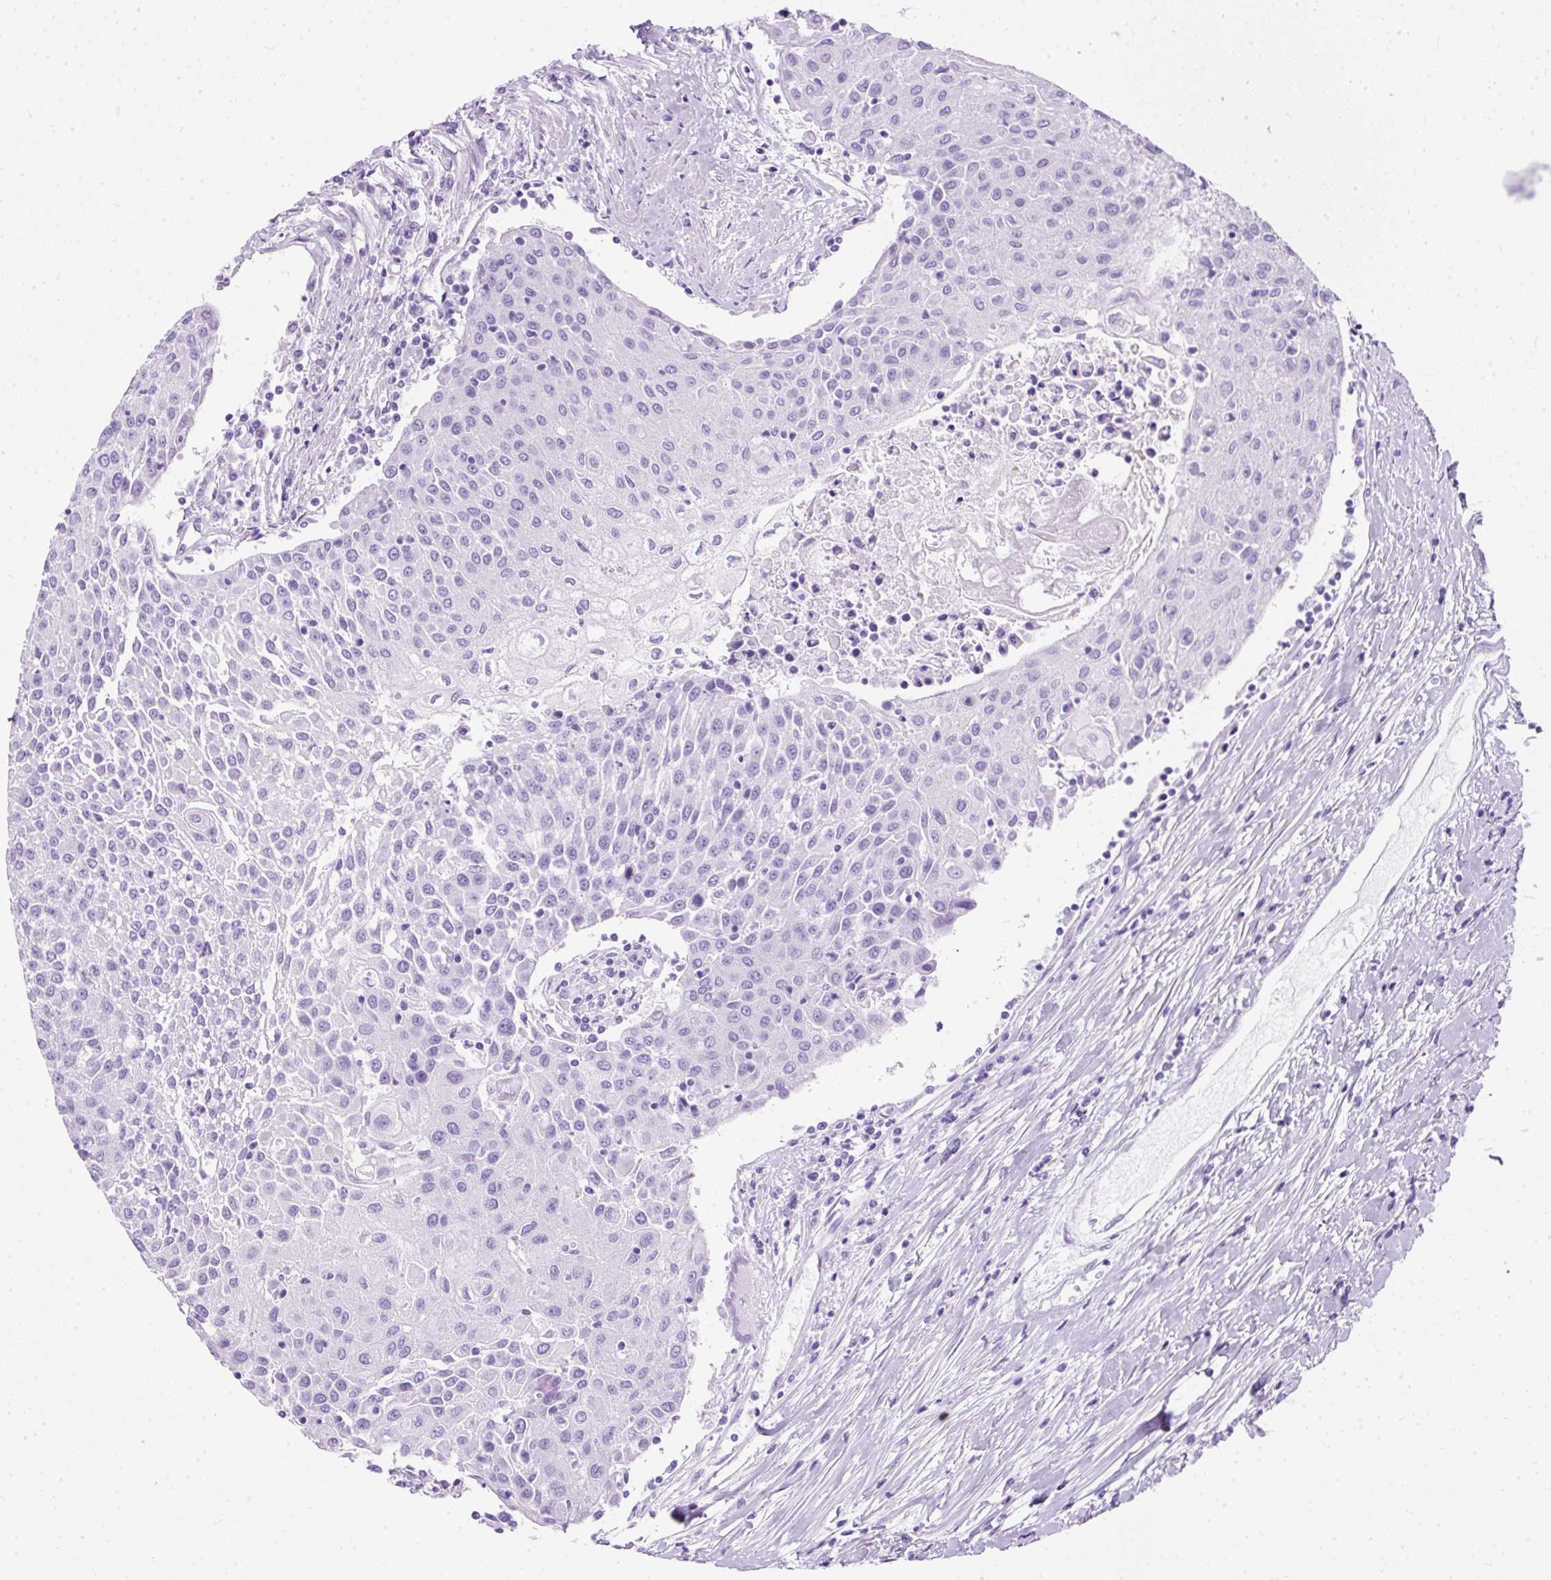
{"staining": {"intensity": "negative", "quantity": "none", "location": "none"}, "tissue": "urothelial cancer", "cell_type": "Tumor cells", "image_type": "cancer", "snomed": [{"axis": "morphology", "description": "Urothelial carcinoma, High grade"}, {"axis": "topography", "description": "Urinary bladder"}], "caption": "Immunohistochemical staining of human high-grade urothelial carcinoma demonstrates no significant expression in tumor cells.", "gene": "PVALB", "patient": {"sex": "female", "age": 85}}